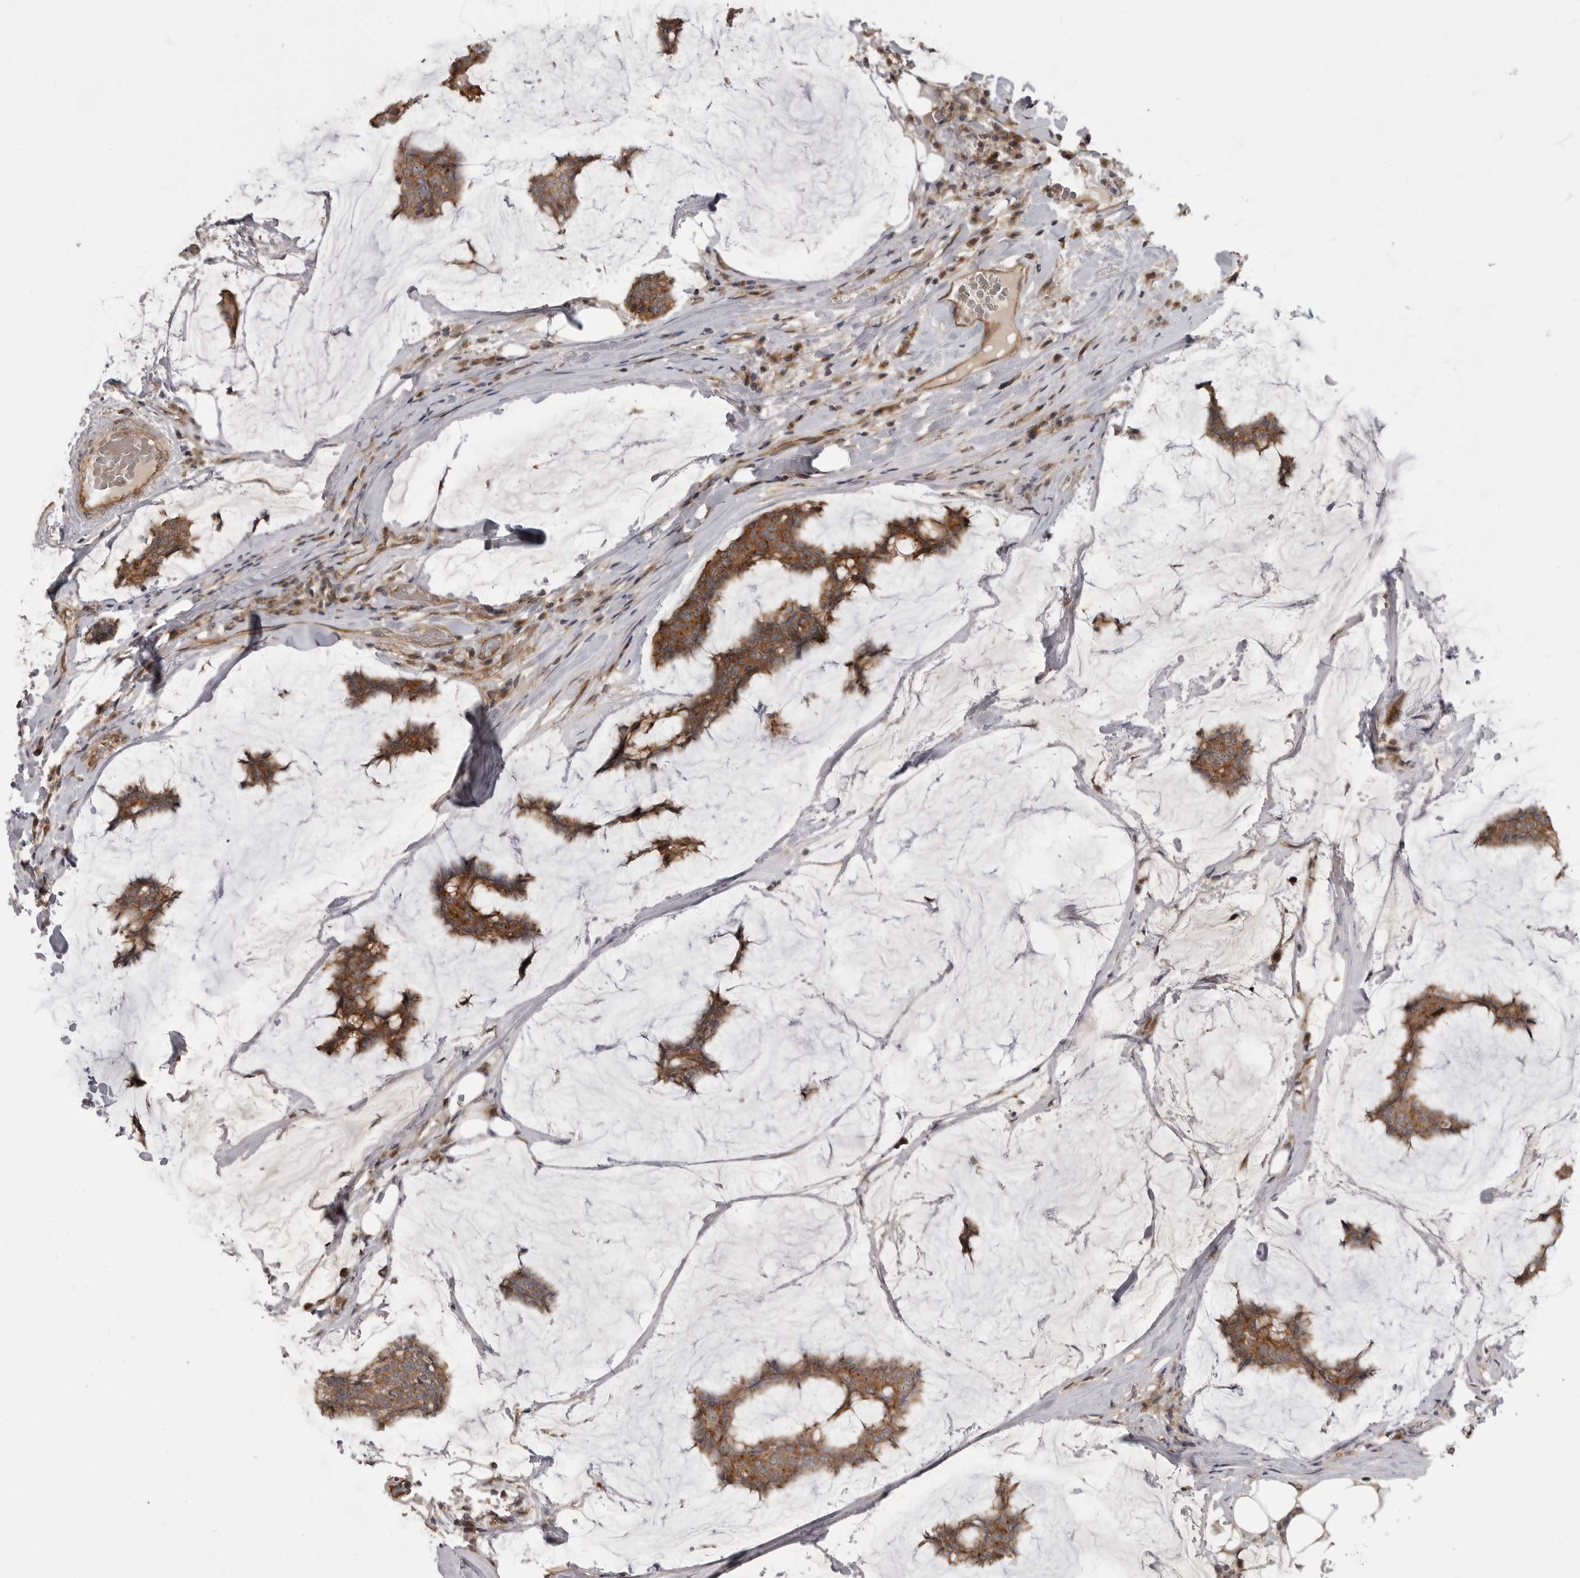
{"staining": {"intensity": "moderate", "quantity": ">75%", "location": "cytoplasmic/membranous"}, "tissue": "breast cancer", "cell_type": "Tumor cells", "image_type": "cancer", "snomed": [{"axis": "morphology", "description": "Duct carcinoma"}, {"axis": "topography", "description": "Breast"}], "caption": "Protein staining reveals moderate cytoplasmic/membranous positivity in approximately >75% of tumor cells in invasive ductal carcinoma (breast).", "gene": "LRRC45", "patient": {"sex": "female", "age": 93}}